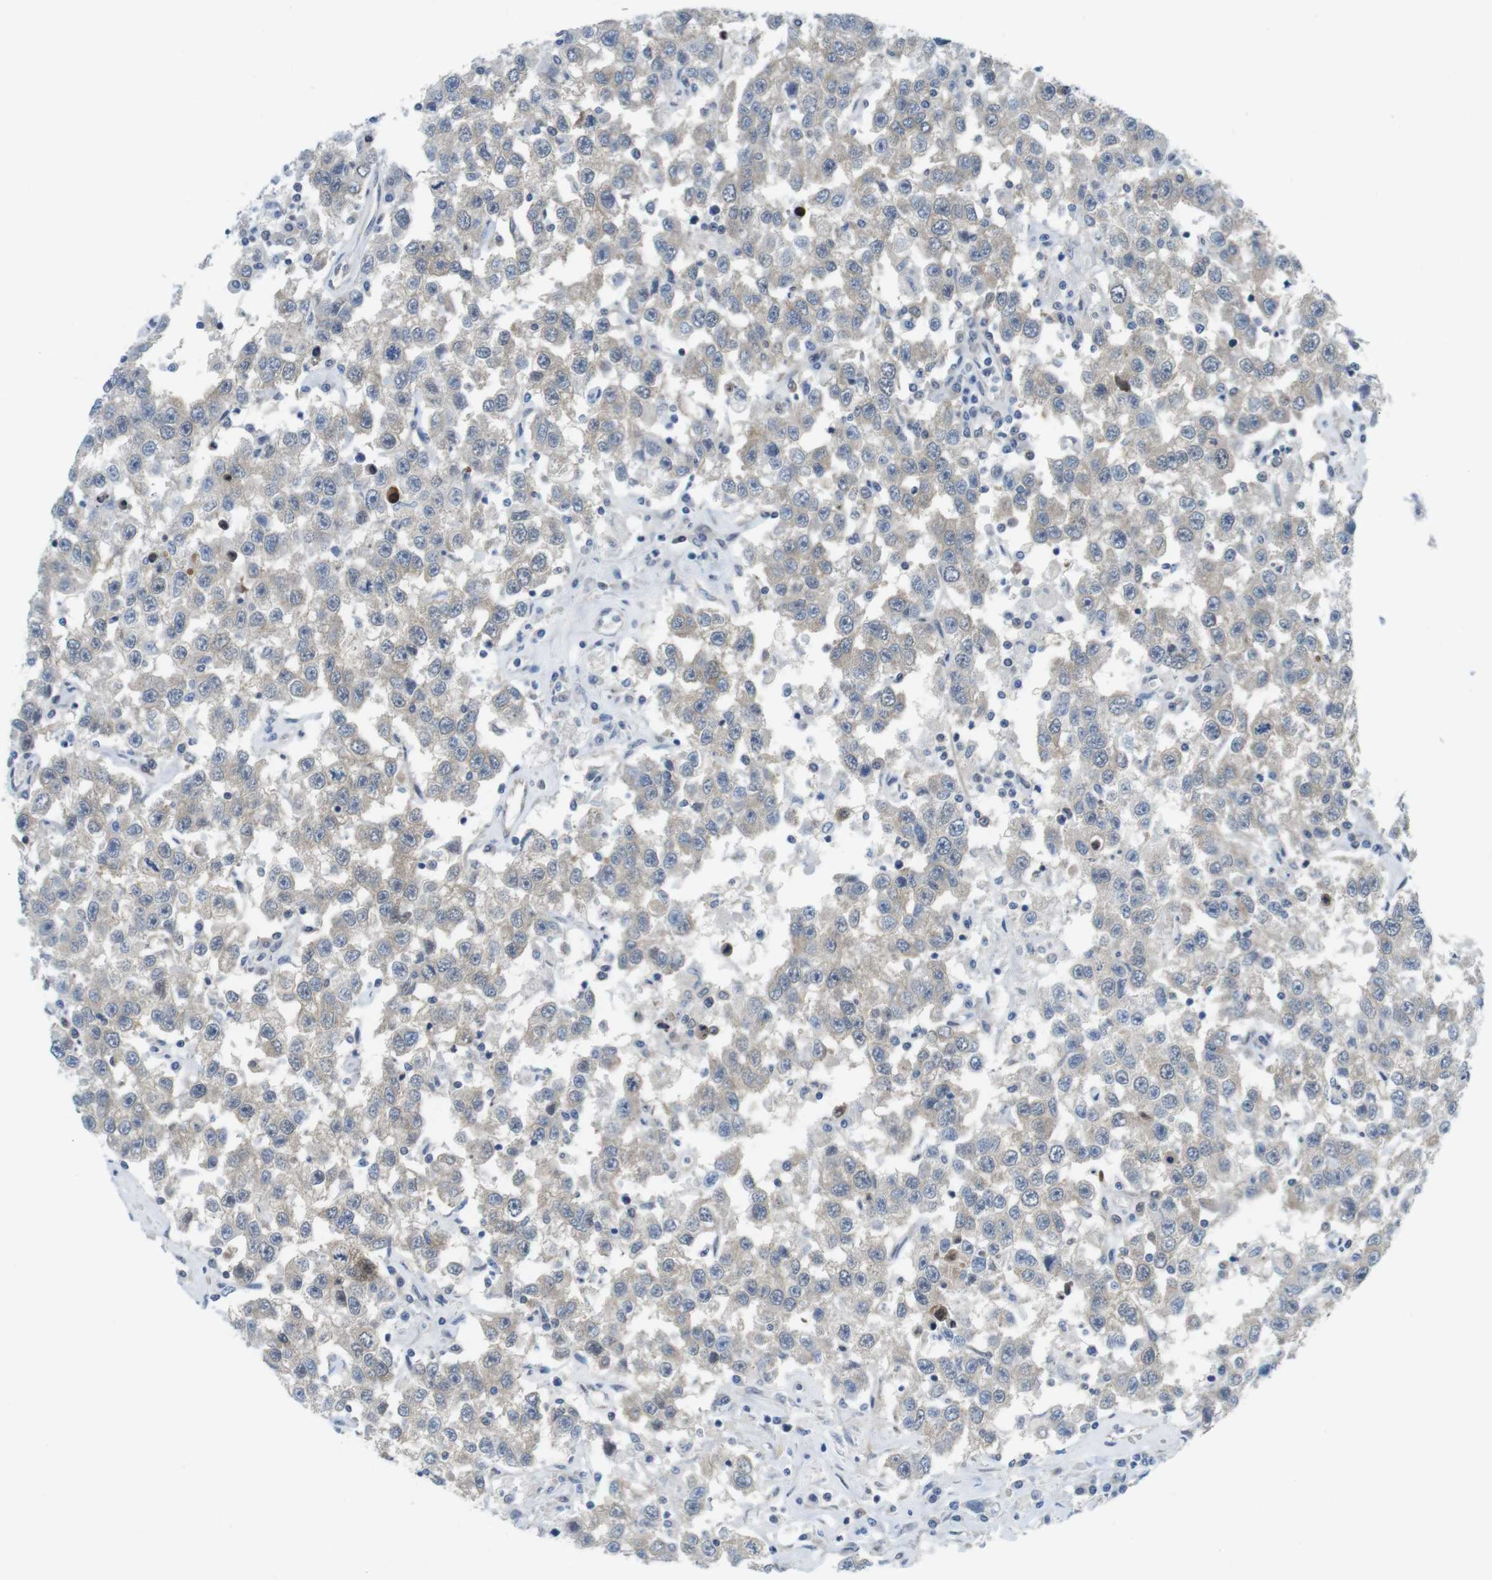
{"staining": {"intensity": "weak", "quantity": ">75%", "location": "cytoplasmic/membranous"}, "tissue": "testis cancer", "cell_type": "Tumor cells", "image_type": "cancer", "snomed": [{"axis": "morphology", "description": "Seminoma, NOS"}, {"axis": "topography", "description": "Testis"}], "caption": "Tumor cells exhibit low levels of weak cytoplasmic/membranous staining in about >75% of cells in human seminoma (testis). (IHC, brightfield microscopy, high magnification).", "gene": "CASP2", "patient": {"sex": "male", "age": 41}}